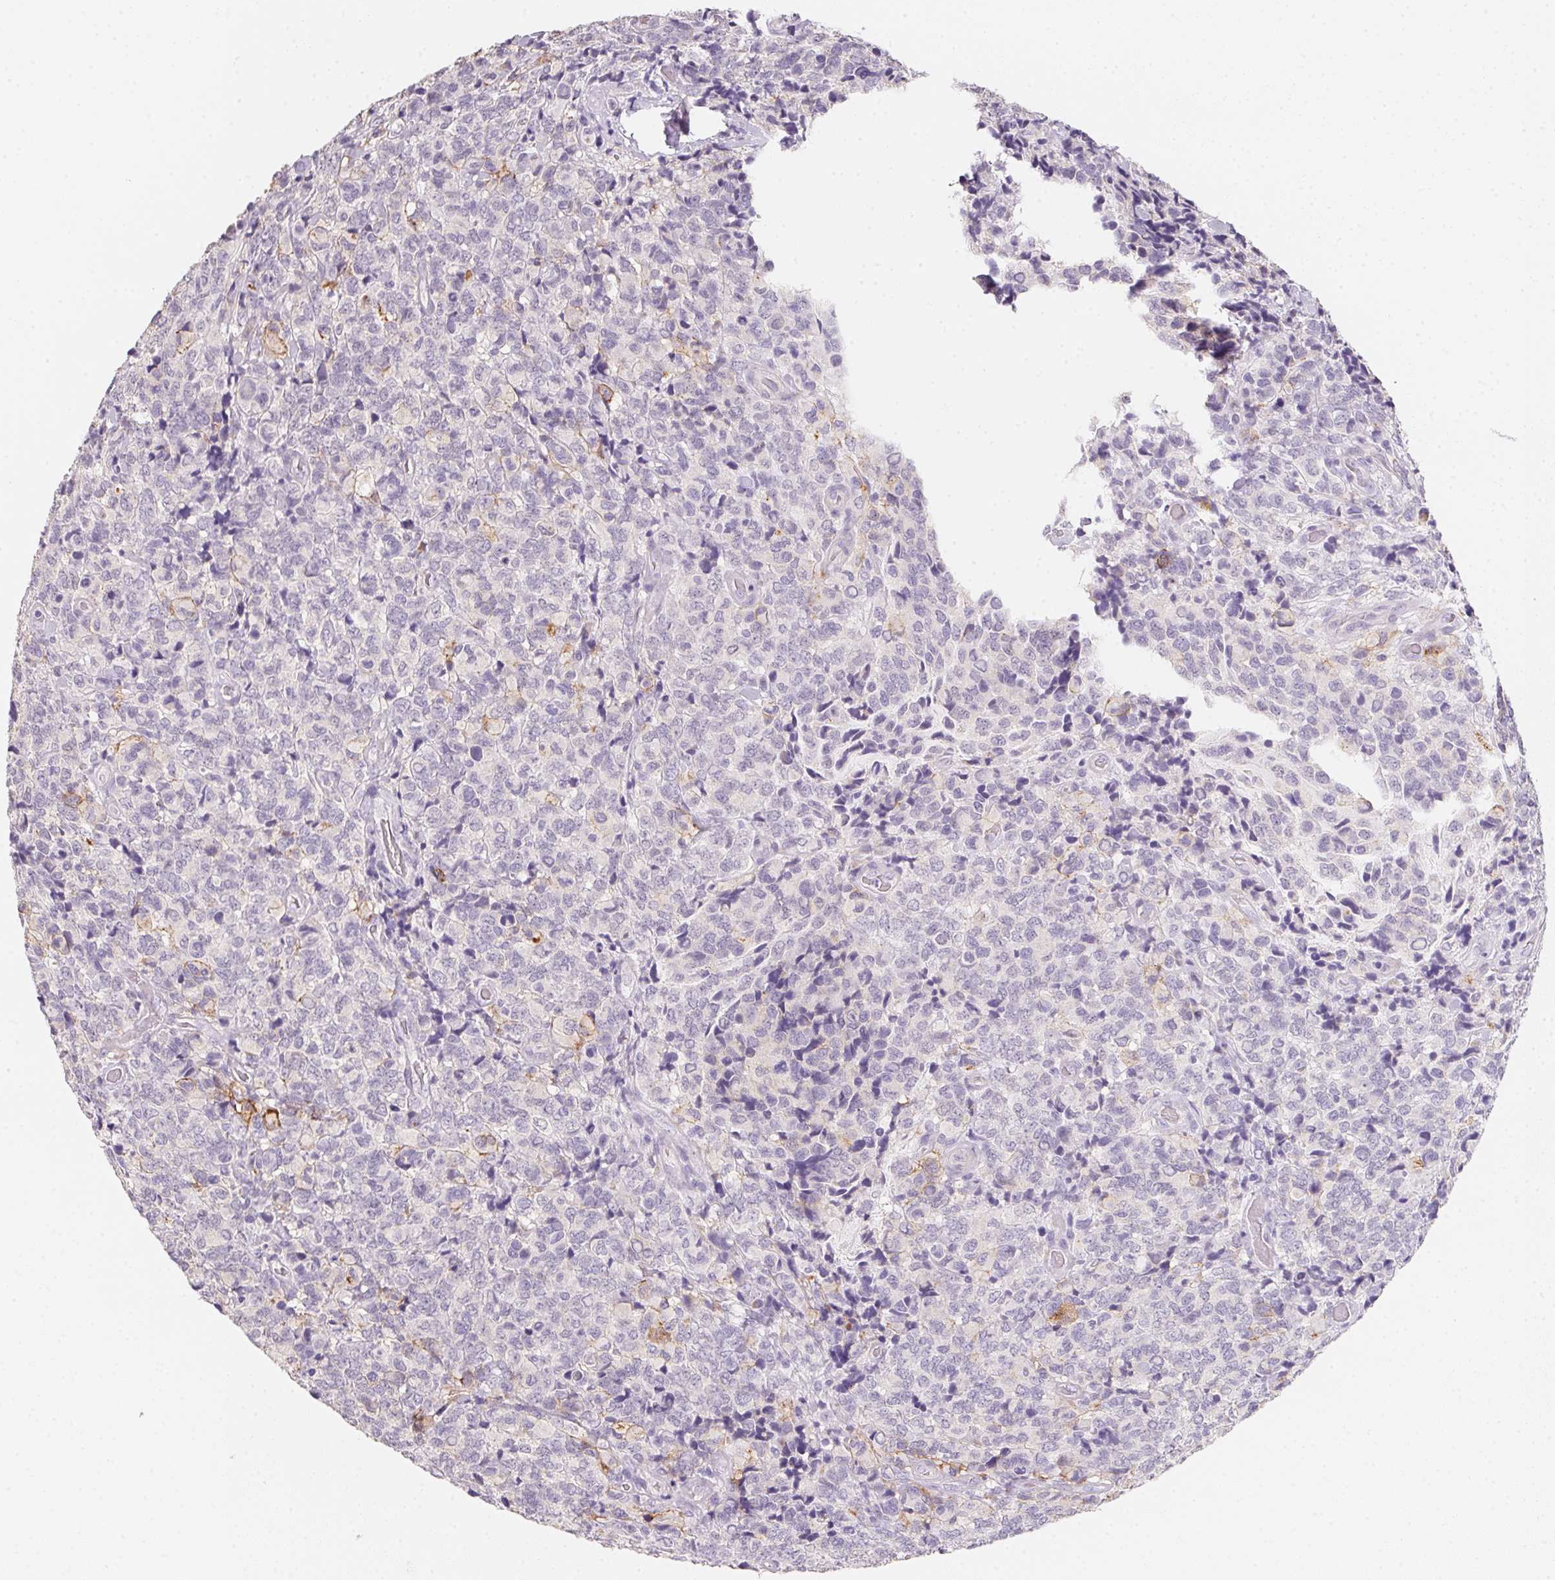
{"staining": {"intensity": "negative", "quantity": "none", "location": "none"}, "tissue": "glioma", "cell_type": "Tumor cells", "image_type": "cancer", "snomed": [{"axis": "morphology", "description": "Glioma, malignant, High grade"}, {"axis": "topography", "description": "Brain"}], "caption": "Tumor cells are negative for protein expression in human glioma.", "gene": "MYL4", "patient": {"sex": "male", "age": 39}}